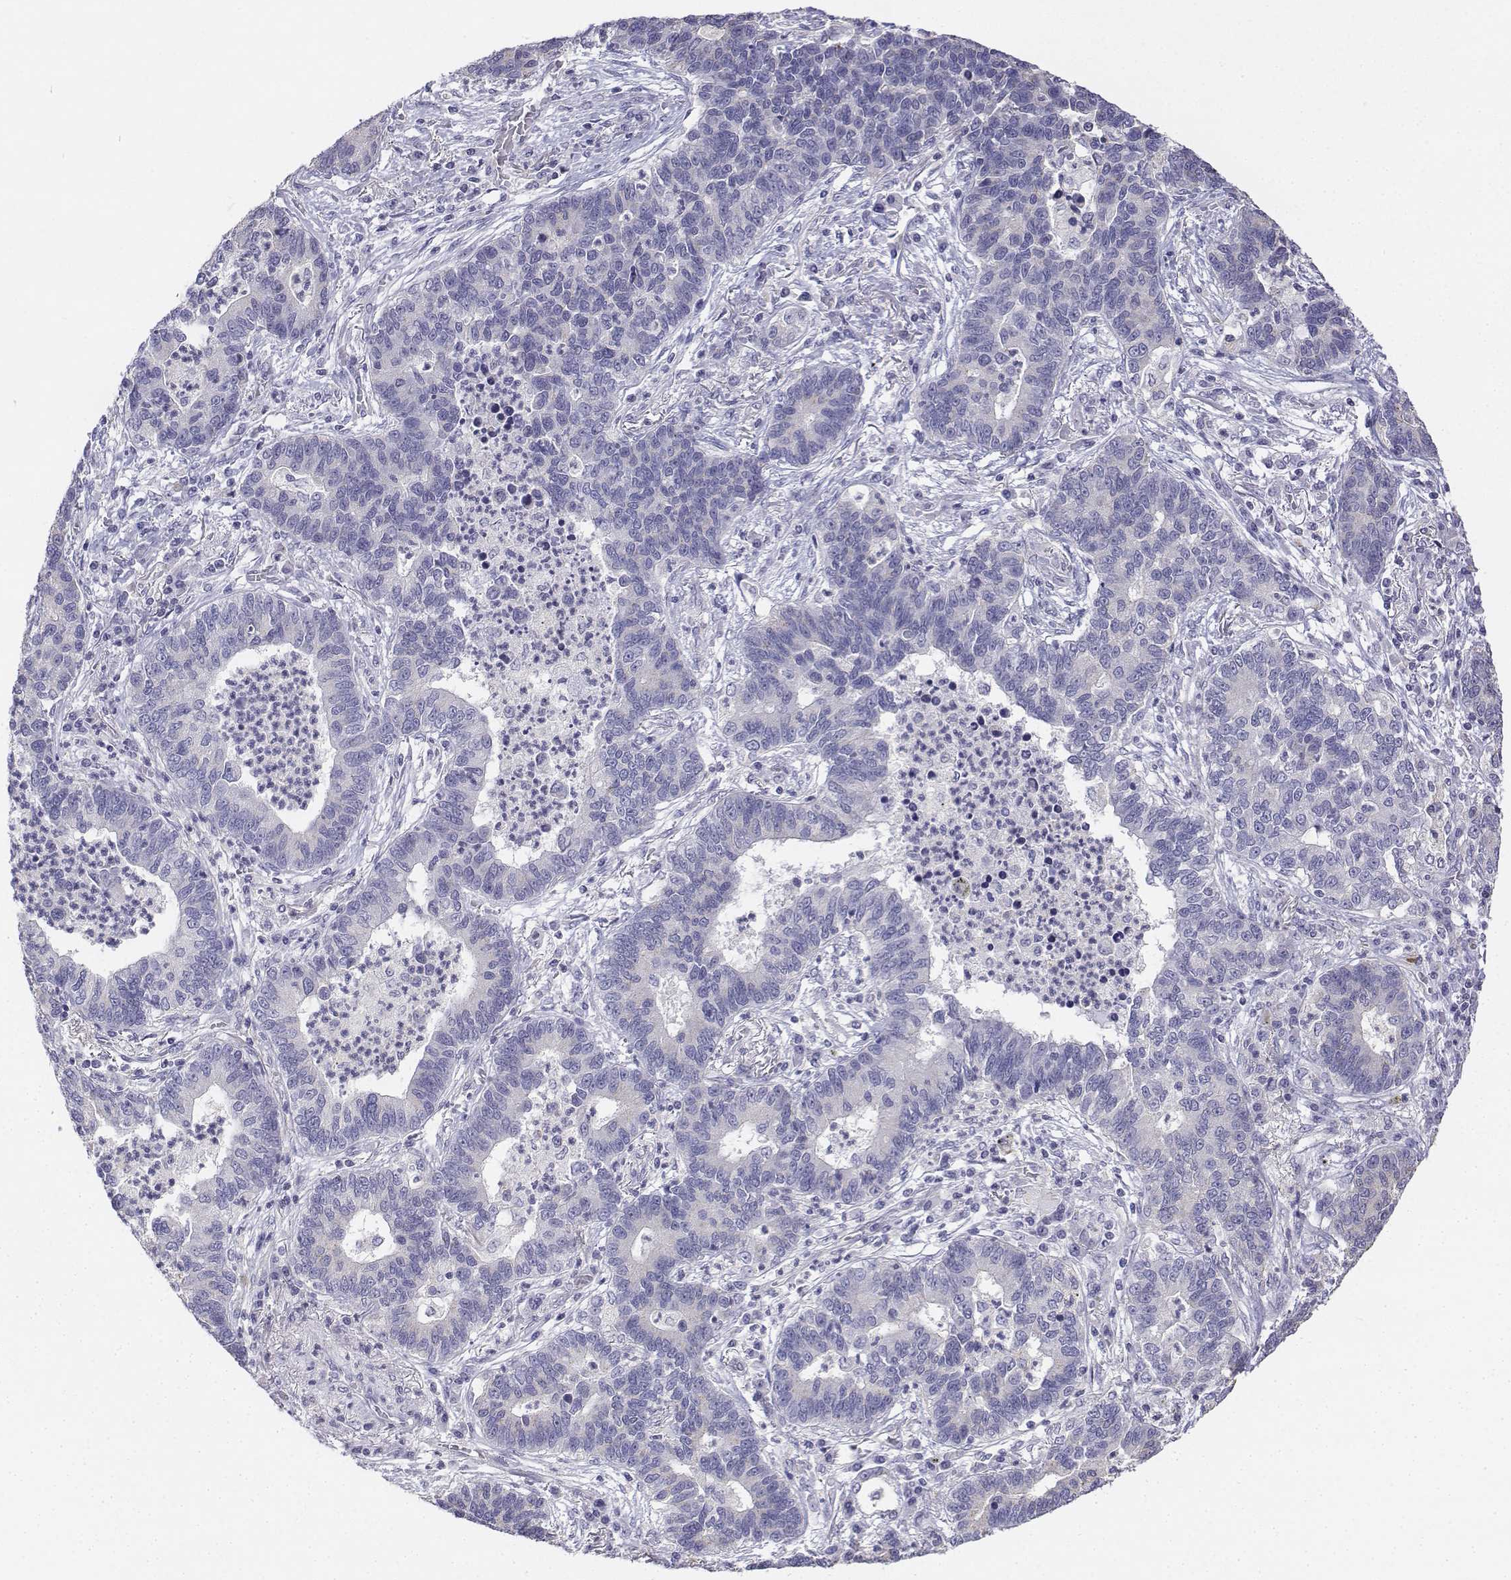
{"staining": {"intensity": "negative", "quantity": "none", "location": "none"}, "tissue": "lung cancer", "cell_type": "Tumor cells", "image_type": "cancer", "snomed": [{"axis": "morphology", "description": "Adenocarcinoma, NOS"}, {"axis": "topography", "description": "Lung"}], "caption": "A histopathology image of human lung cancer (adenocarcinoma) is negative for staining in tumor cells.", "gene": "LGSN", "patient": {"sex": "female", "age": 57}}